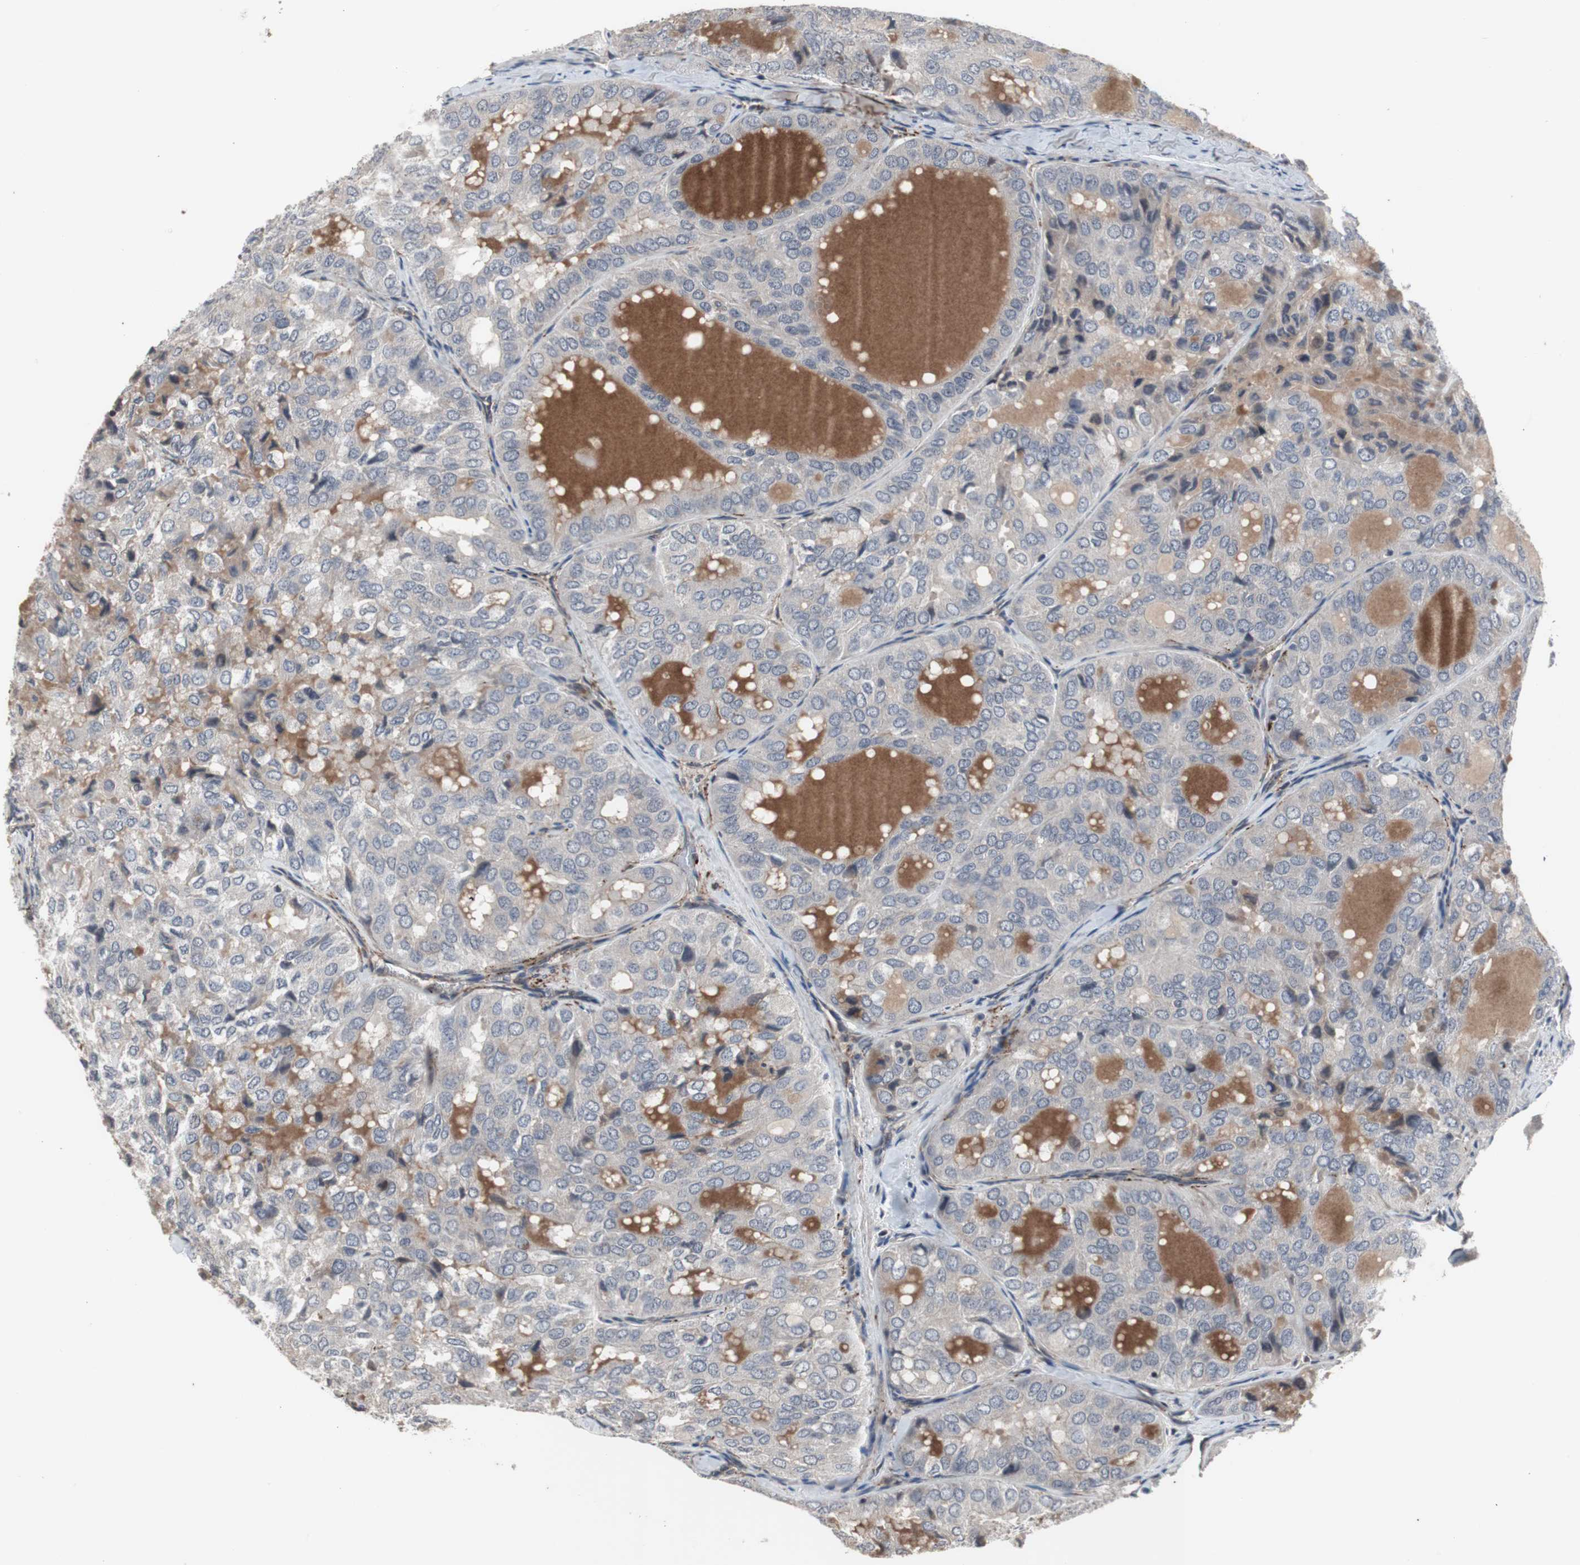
{"staining": {"intensity": "moderate", "quantity": "25%-75%", "location": "cytoplasmic/membranous"}, "tissue": "thyroid cancer", "cell_type": "Tumor cells", "image_type": "cancer", "snomed": [{"axis": "morphology", "description": "Follicular adenoma carcinoma, NOS"}, {"axis": "topography", "description": "Thyroid gland"}], "caption": "Tumor cells demonstrate moderate cytoplasmic/membranous positivity in approximately 25%-75% of cells in thyroid follicular adenoma carcinoma.", "gene": "CRADD", "patient": {"sex": "male", "age": 75}}